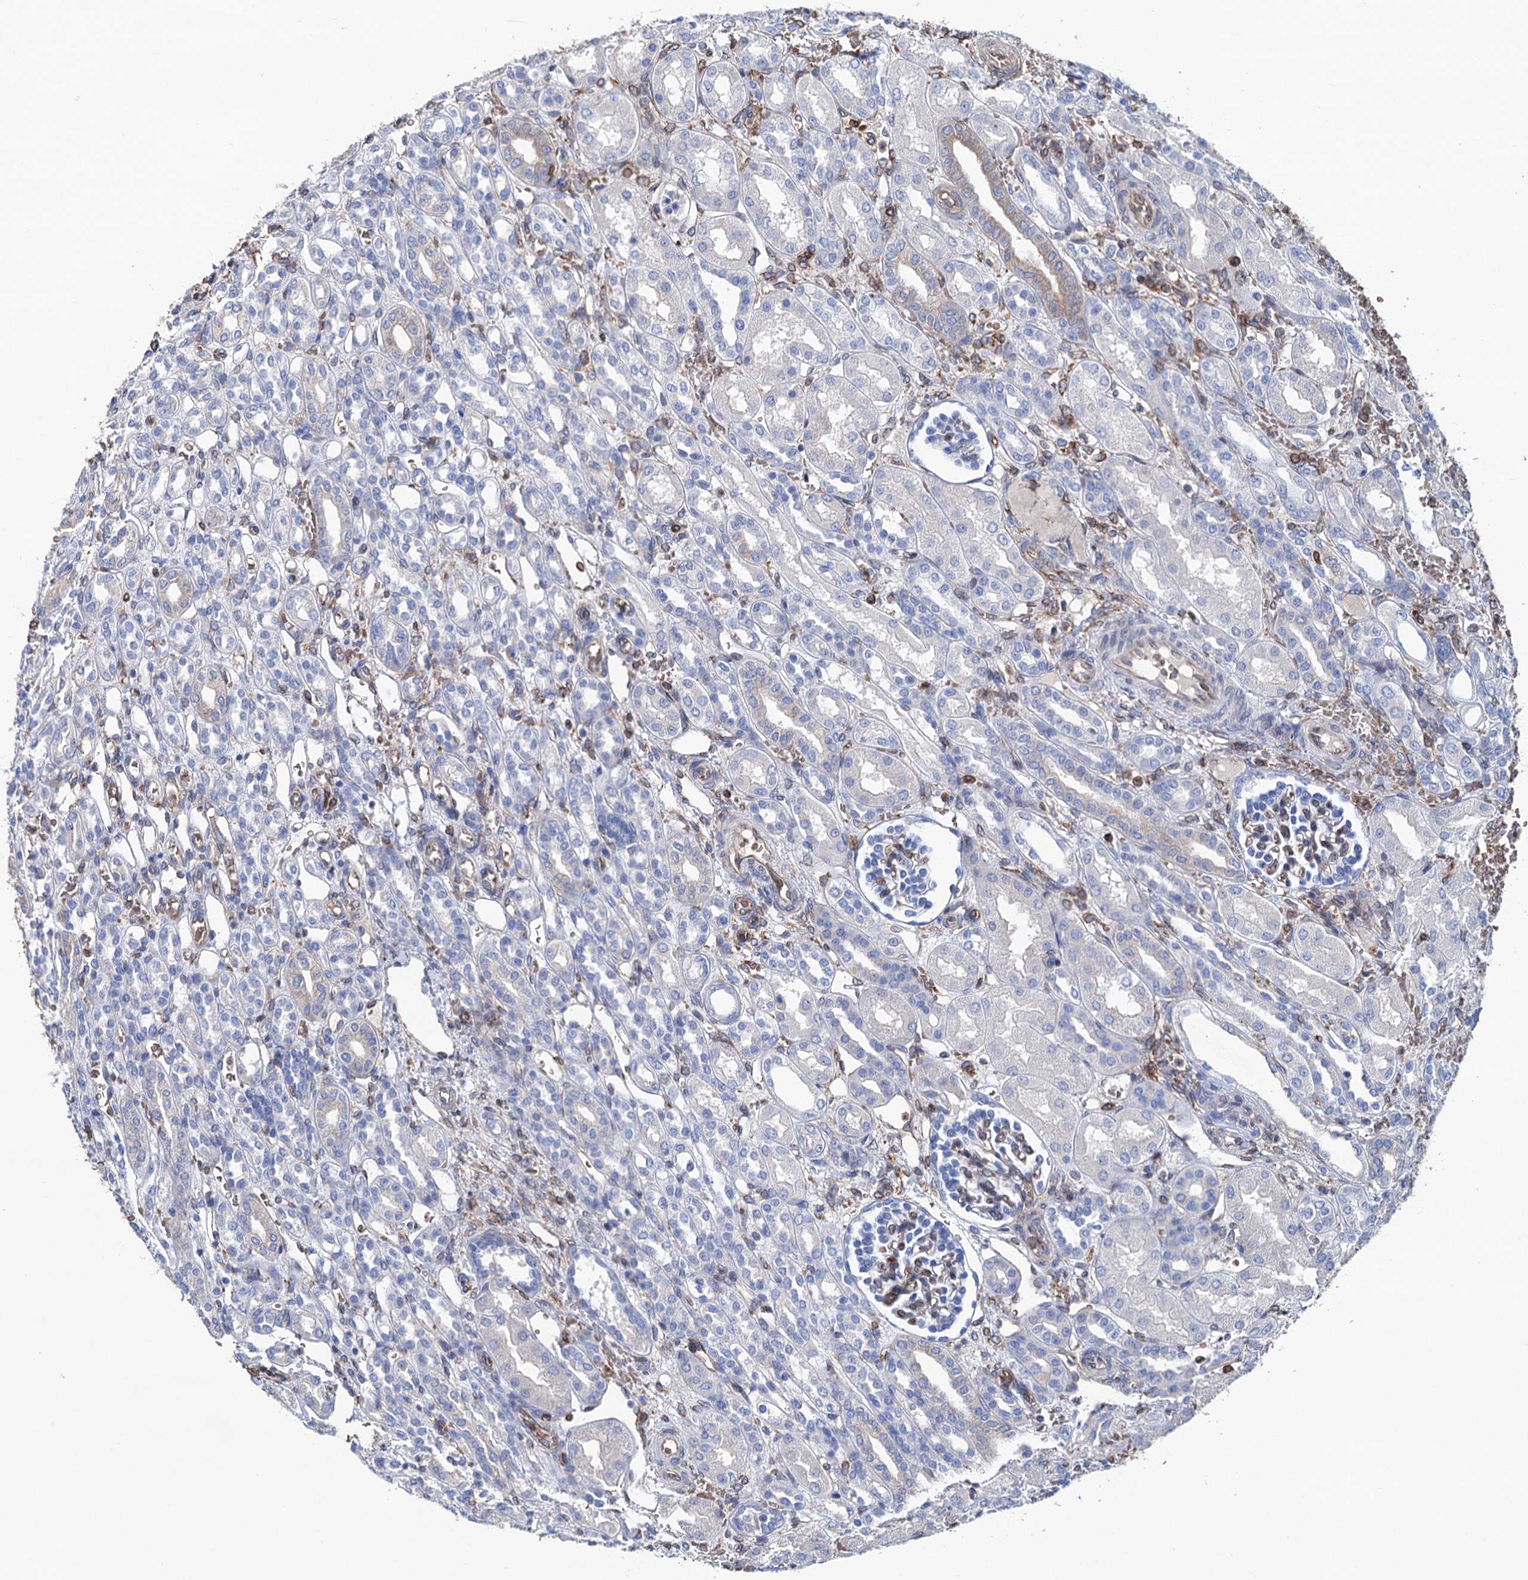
{"staining": {"intensity": "negative", "quantity": "none", "location": "none"}, "tissue": "kidney", "cell_type": "Cells in glomeruli", "image_type": "normal", "snomed": [{"axis": "morphology", "description": "Normal tissue, NOS"}, {"axis": "morphology", "description": "Neoplasm, malignant, NOS"}, {"axis": "topography", "description": "Kidney"}], "caption": "The histopathology image demonstrates no staining of cells in glomeruli in unremarkable kidney.", "gene": "STING1", "patient": {"sex": "female", "age": 1}}